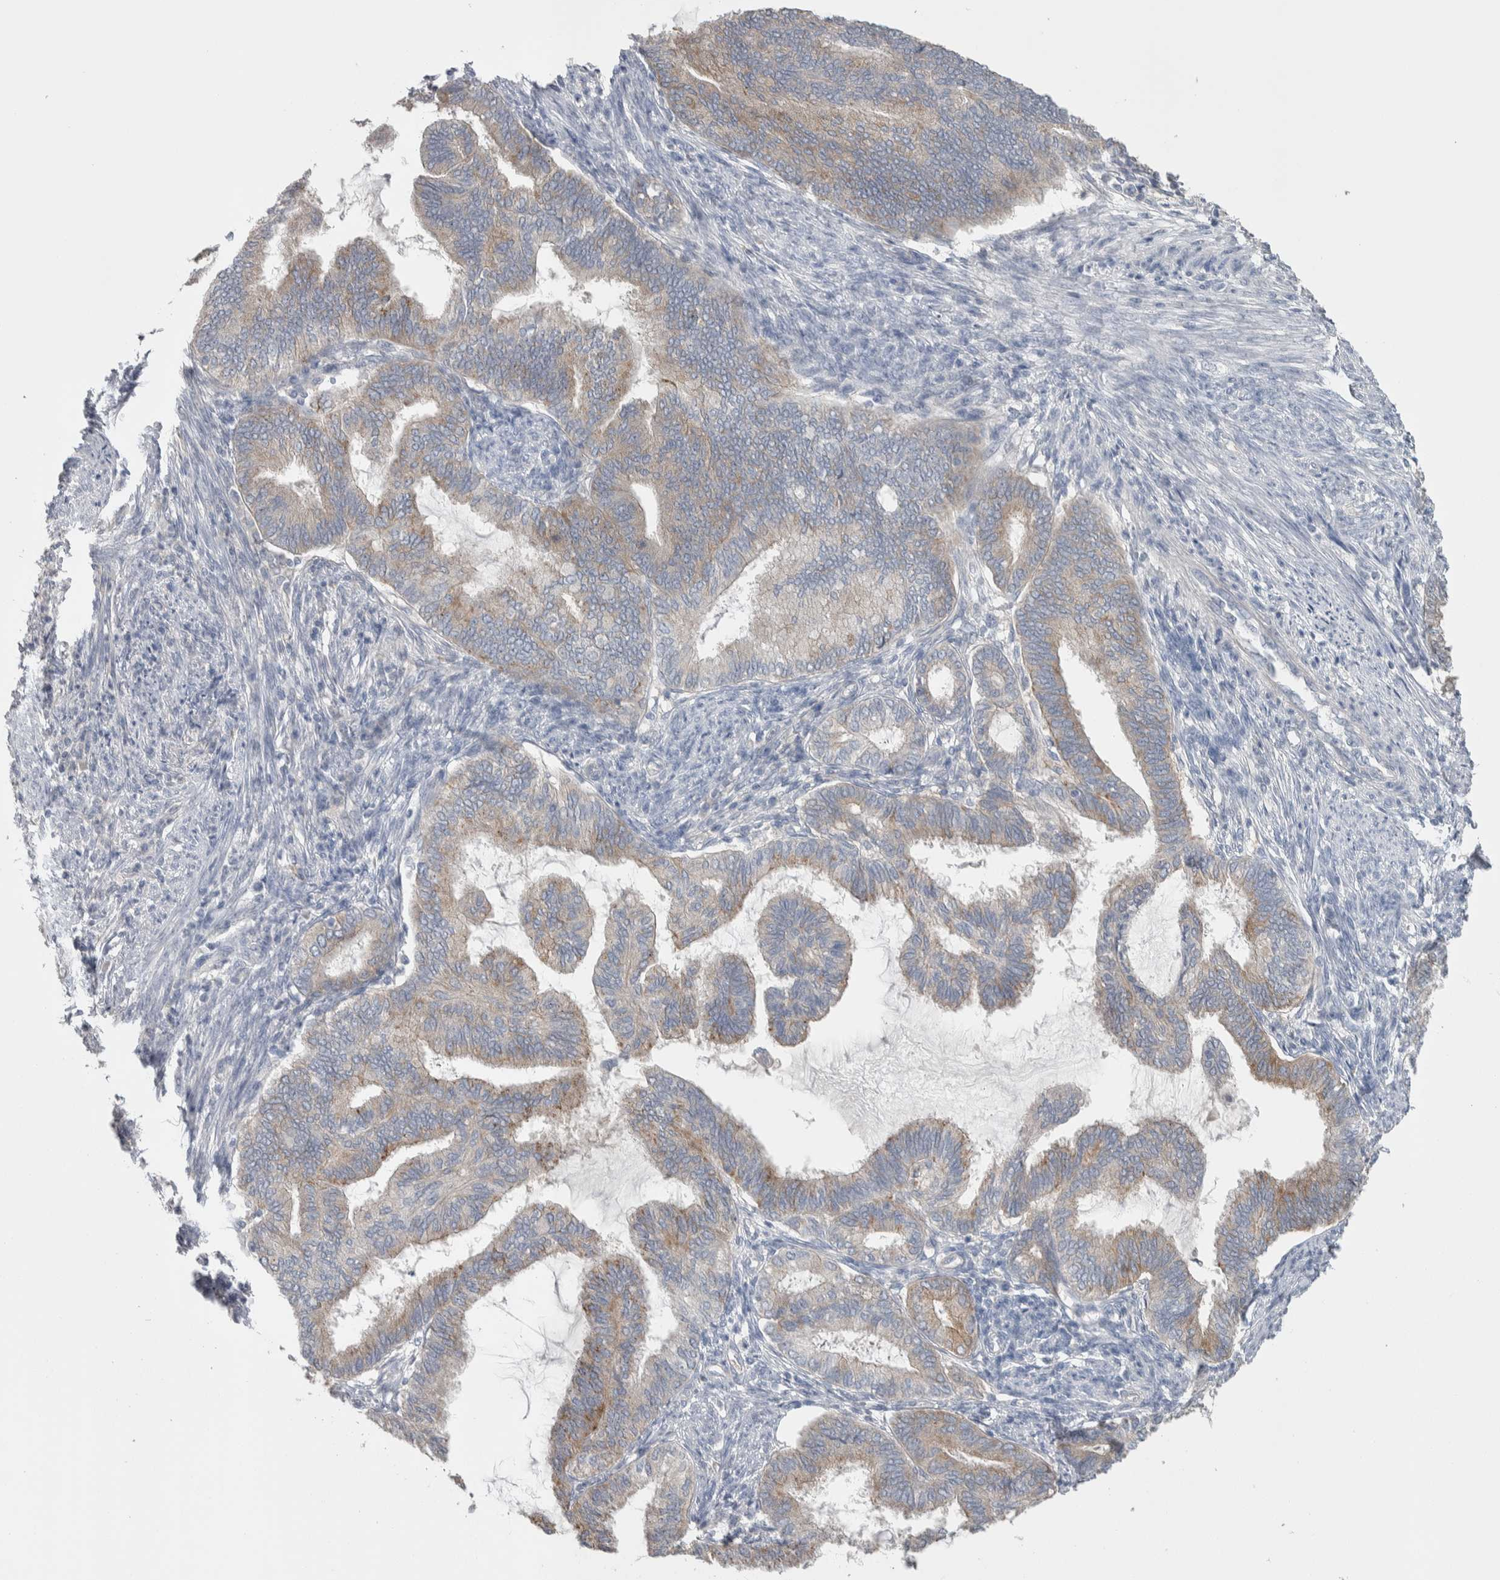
{"staining": {"intensity": "weak", "quantity": "<25%", "location": "cytoplasmic/membranous"}, "tissue": "endometrial cancer", "cell_type": "Tumor cells", "image_type": "cancer", "snomed": [{"axis": "morphology", "description": "Adenocarcinoma, NOS"}, {"axis": "topography", "description": "Endometrium"}], "caption": "A high-resolution micrograph shows IHC staining of endometrial cancer, which exhibits no significant staining in tumor cells.", "gene": "GPHN", "patient": {"sex": "female", "age": 86}}